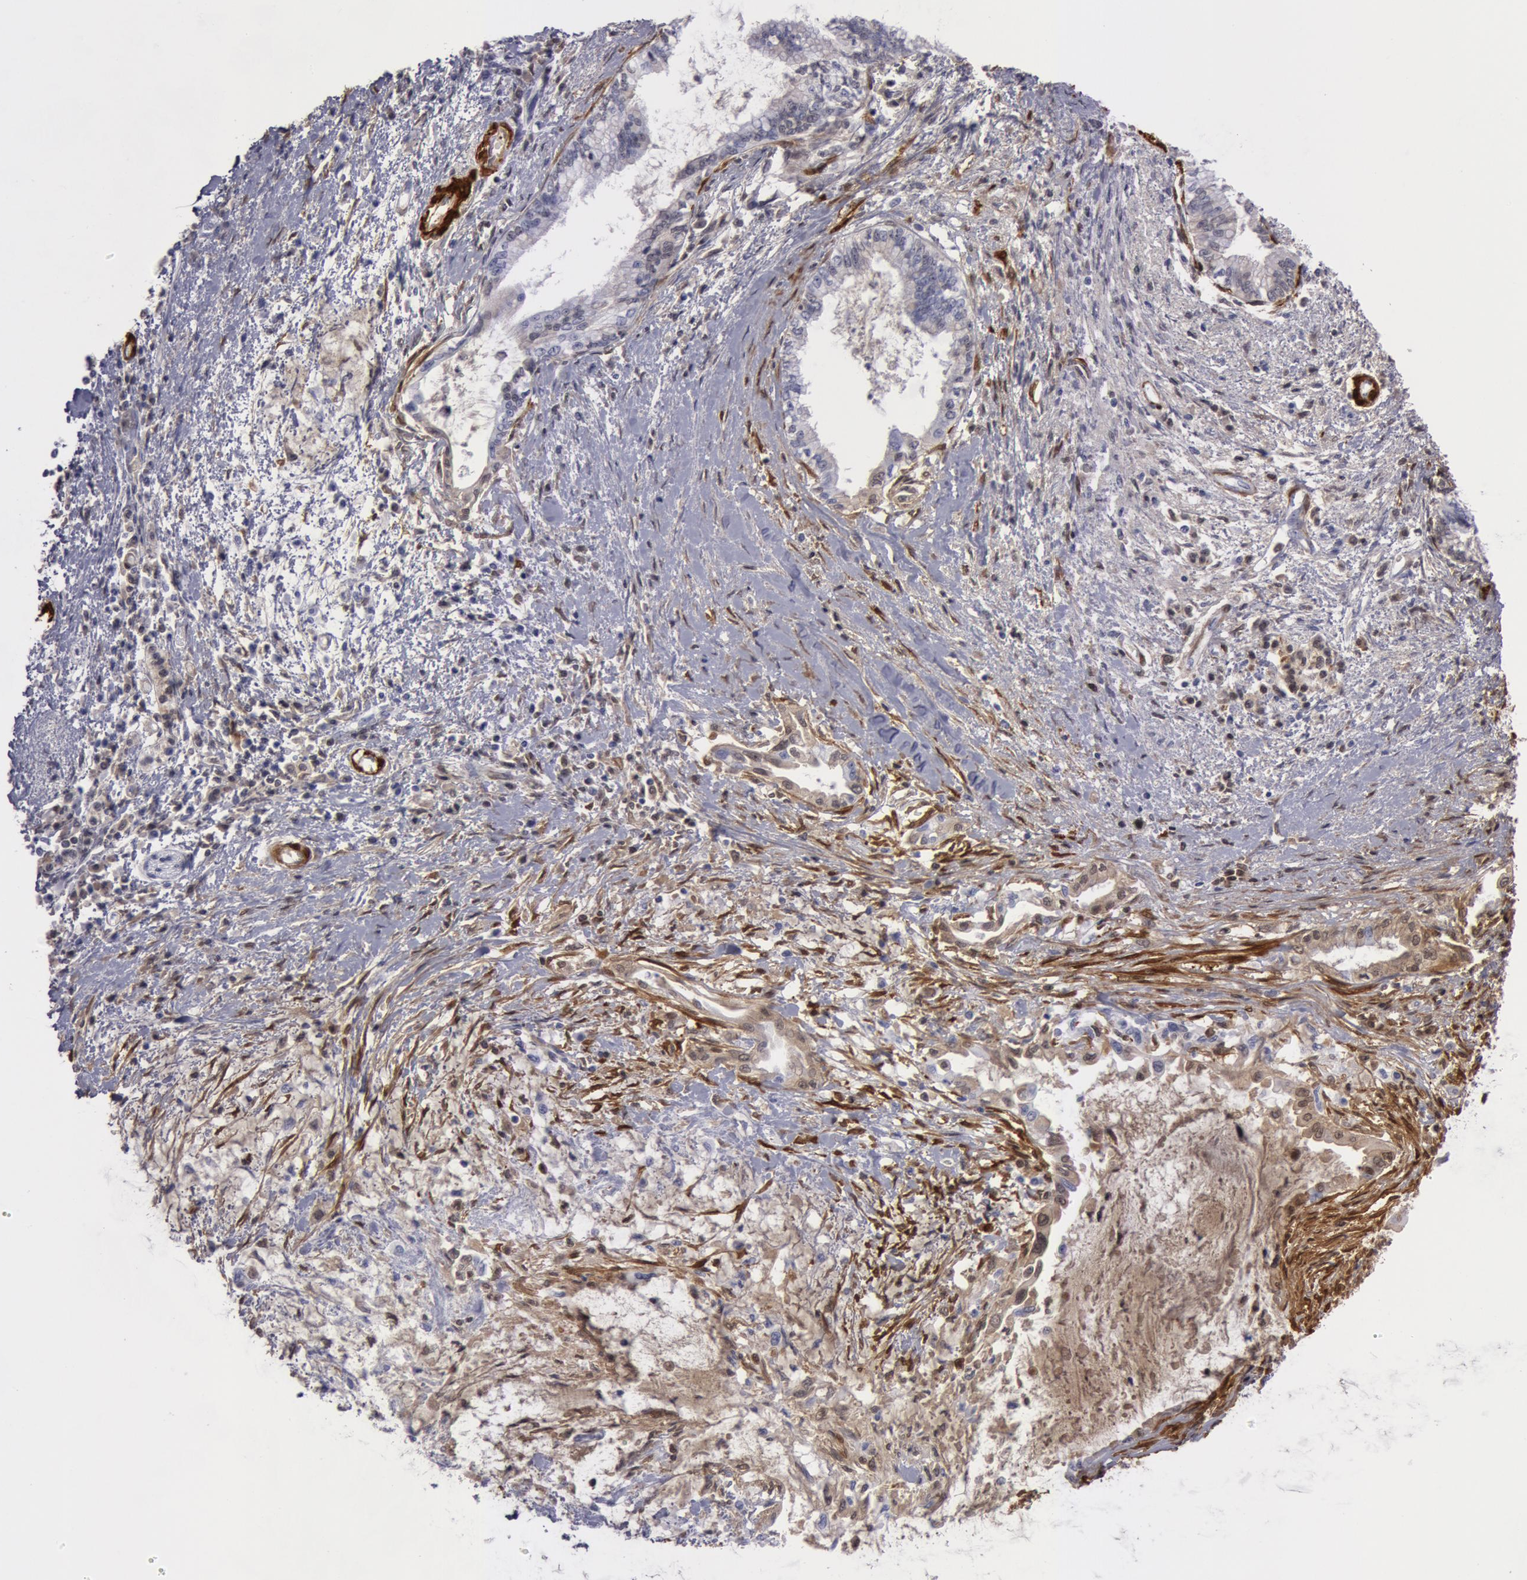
{"staining": {"intensity": "negative", "quantity": "none", "location": "none"}, "tissue": "pancreatic cancer", "cell_type": "Tumor cells", "image_type": "cancer", "snomed": [{"axis": "morphology", "description": "Adenocarcinoma, NOS"}, {"axis": "topography", "description": "Pancreas"}], "caption": "Immunohistochemical staining of human adenocarcinoma (pancreatic) demonstrates no significant staining in tumor cells. The staining is performed using DAB brown chromogen with nuclei counter-stained in using hematoxylin.", "gene": "TAGLN", "patient": {"sex": "female", "age": 64}}